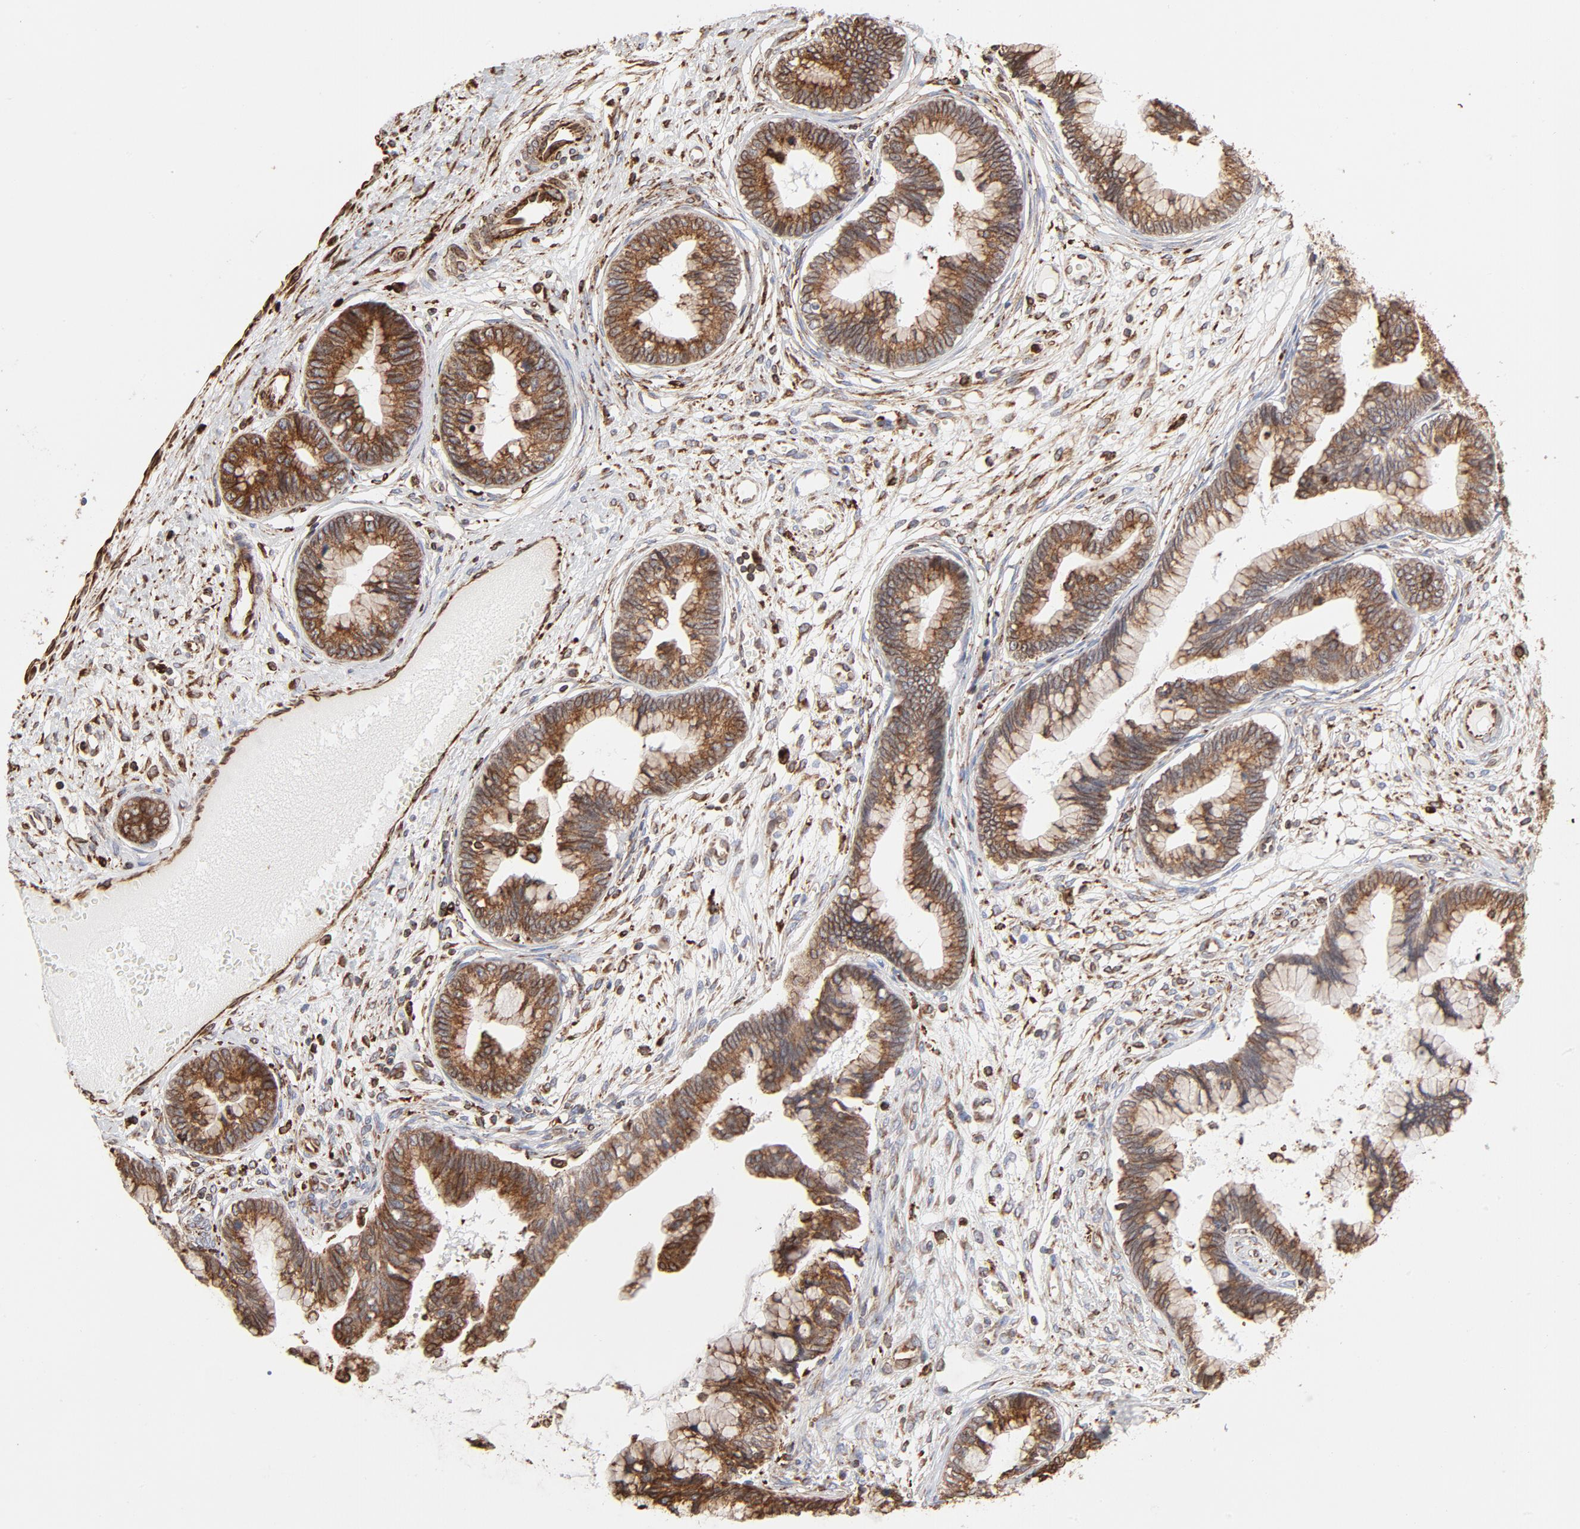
{"staining": {"intensity": "strong", "quantity": ">75%", "location": "cytoplasmic/membranous"}, "tissue": "cervical cancer", "cell_type": "Tumor cells", "image_type": "cancer", "snomed": [{"axis": "morphology", "description": "Adenocarcinoma, NOS"}, {"axis": "topography", "description": "Cervix"}], "caption": "Immunohistochemical staining of cervical cancer reveals strong cytoplasmic/membranous protein positivity in about >75% of tumor cells. (Stains: DAB in brown, nuclei in blue, Microscopy: brightfield microscopy at high magnification).", "gene": "CANX", "patient": {"sex": "female", "age": 44}}